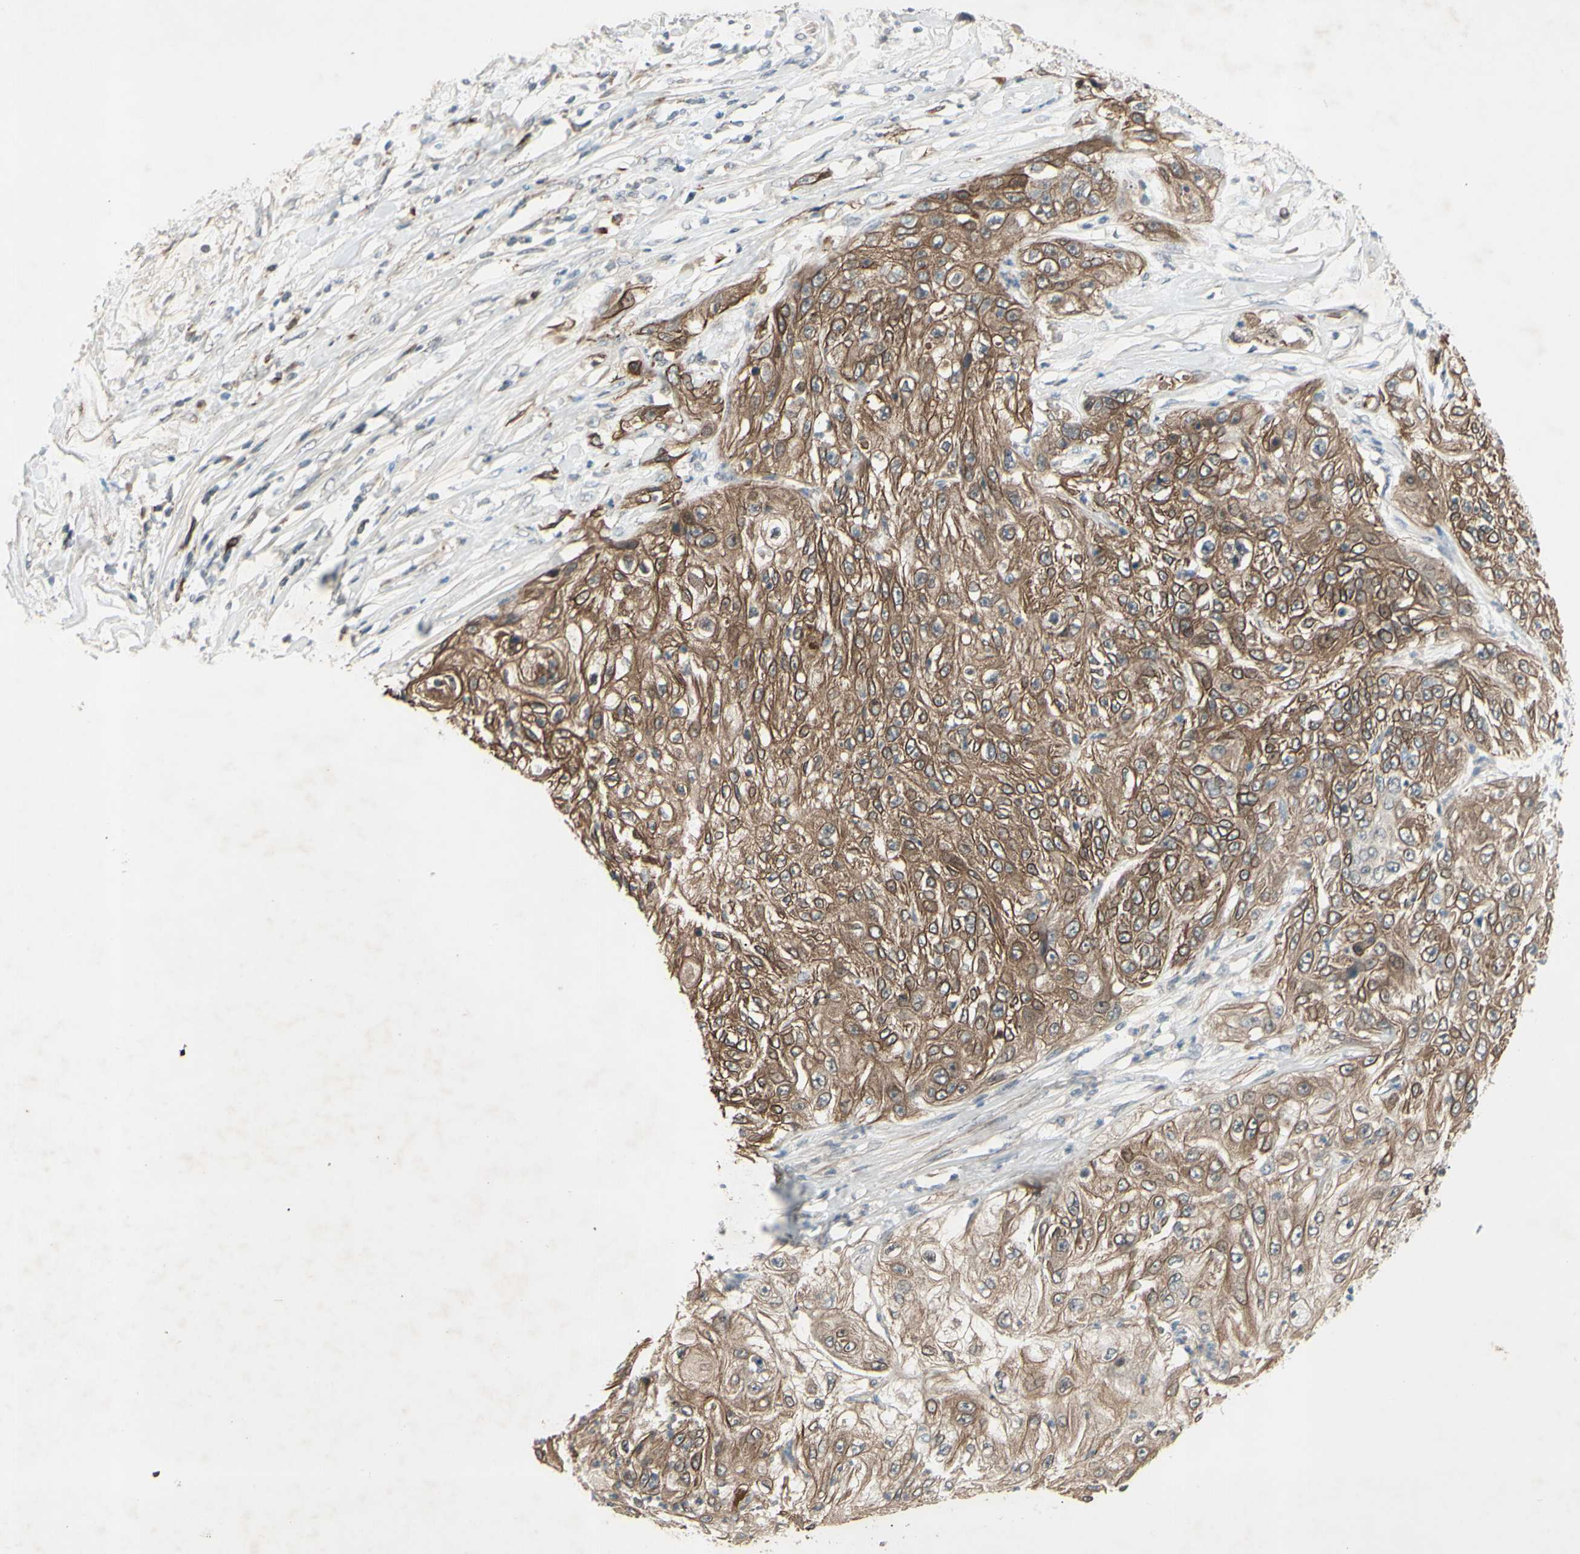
{"staining": {"intensity": "moderate", "quantity": ">75%", "location": "cytoplasmic/membranous"}, "tissue": "lung cancer", "cell_type": "Tumor cells", "image_type": "cancer", "snomed": [{"axis": "morphology", "description": "Inflammation, NOS"}, {"axis": "morphology", "description": "Squamous cell carcinoma, NOS"}, {"axis": "topography", "description": "Lymph node"}, {"axis": "topography", "description": "Soft tissue"}, {"axis": "topography", "description": "Lung"}], "caption": "High-power microscopy captured an immunohistochemistry histopathology image of squamous cell carcinoma (lung), revealing moderate cytoplasmic/membranous positivity in about >75% of tumor cells. Using DAB (3,3'-diaminobenzidine) (brown) and hematoxylin (blue) stains, captured at high magnification using brightfield microscopy.", "gene": "FGFR2", "patient": {"sex": "male", "age": 66}}